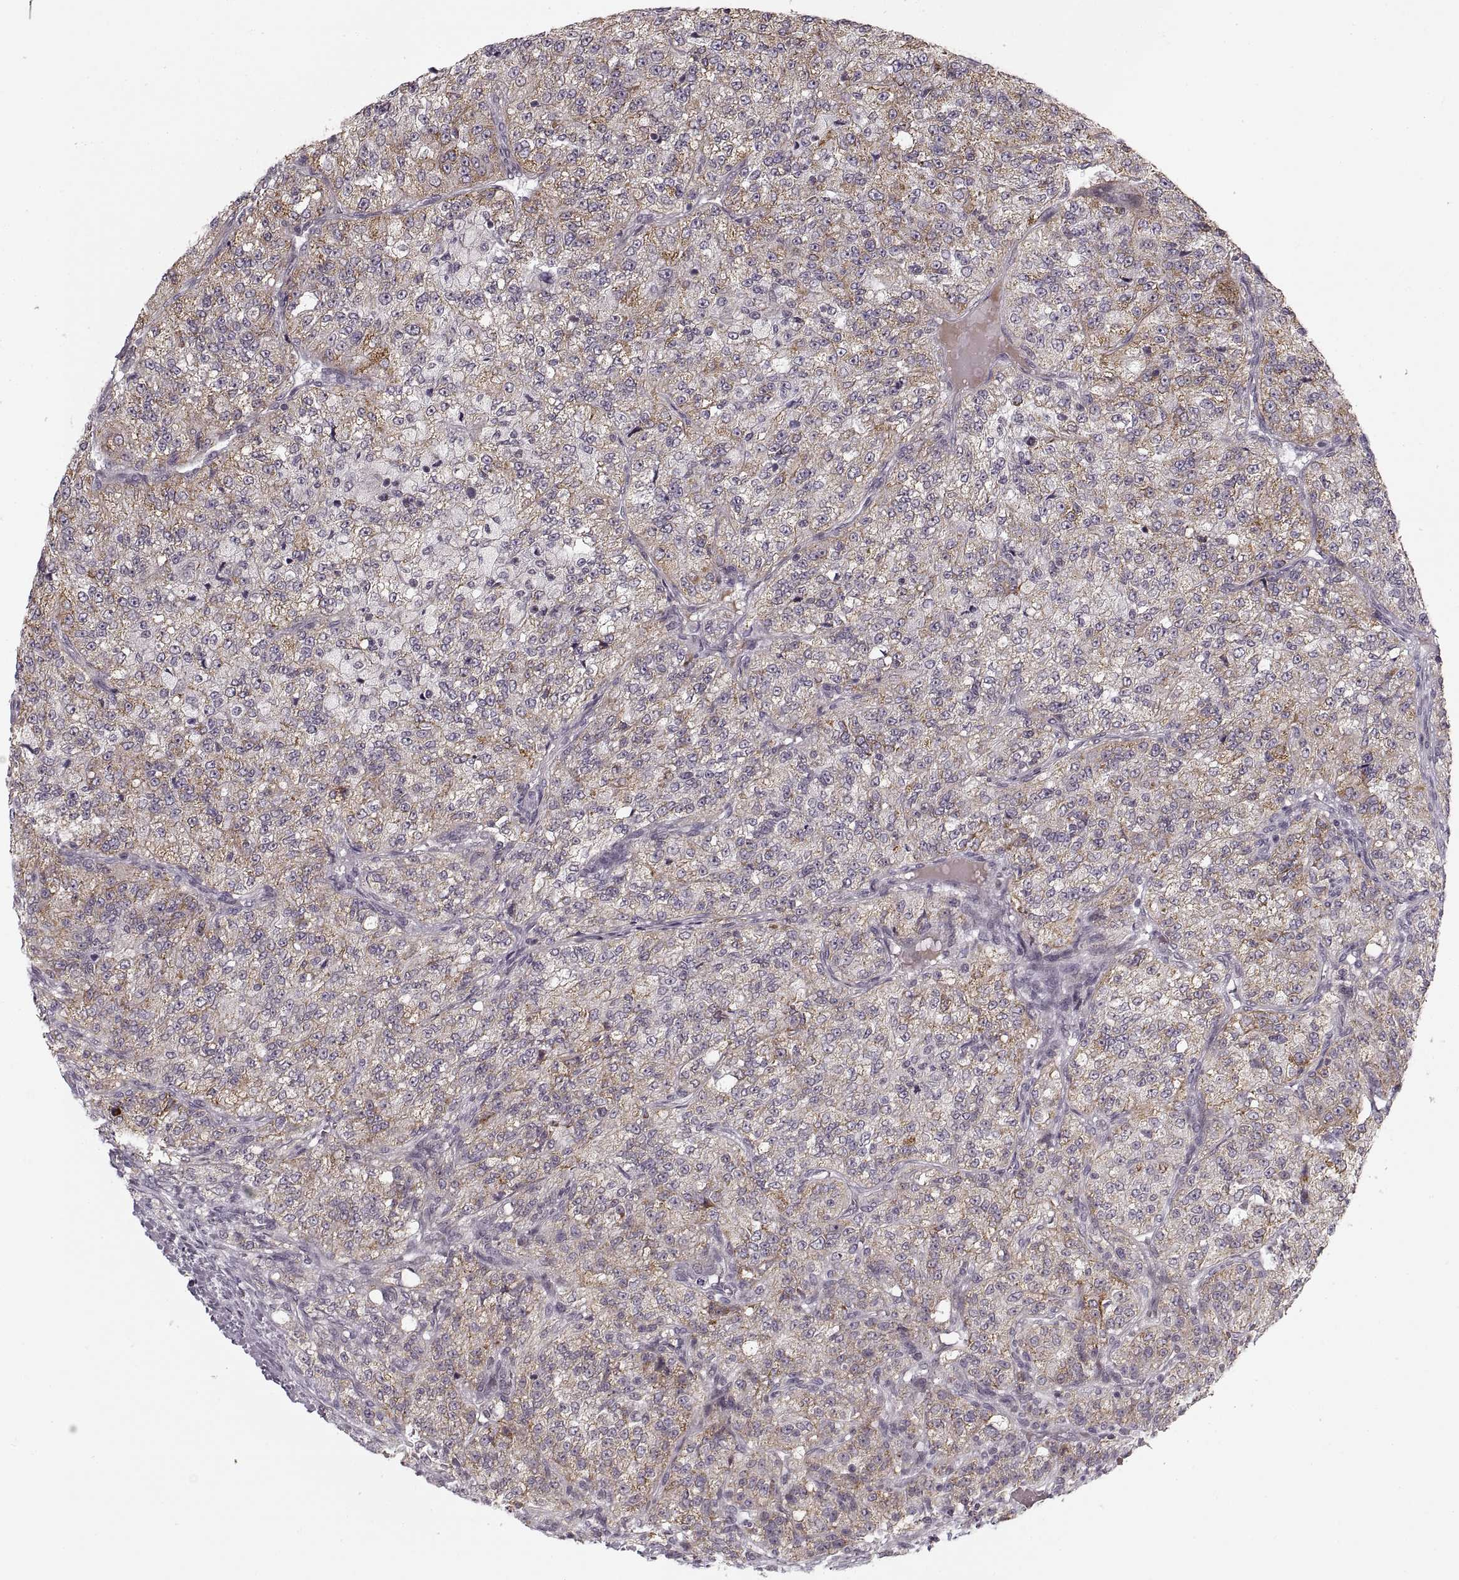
{"staining": {"intensity": "moderate", "quantity": "<25%", "location": "cytoplasmic/membranous"}, "tissue": "renal cancer", "cell_type": "Tumor cells", "image_type": "cancer", "snomed": [{"axis": "morphology", "description": "Adenocarcinoma, NOS"}, {"axis": "topography", "description": "Kidney"}], "caption": "Renal cancer stained with a brown dye reveals moderate cytoplasmic/membranous positive staining in approximately <25% of tumor cells.", "gene": "ASIC3", "patient": {"sex": "female", "age": 63}}